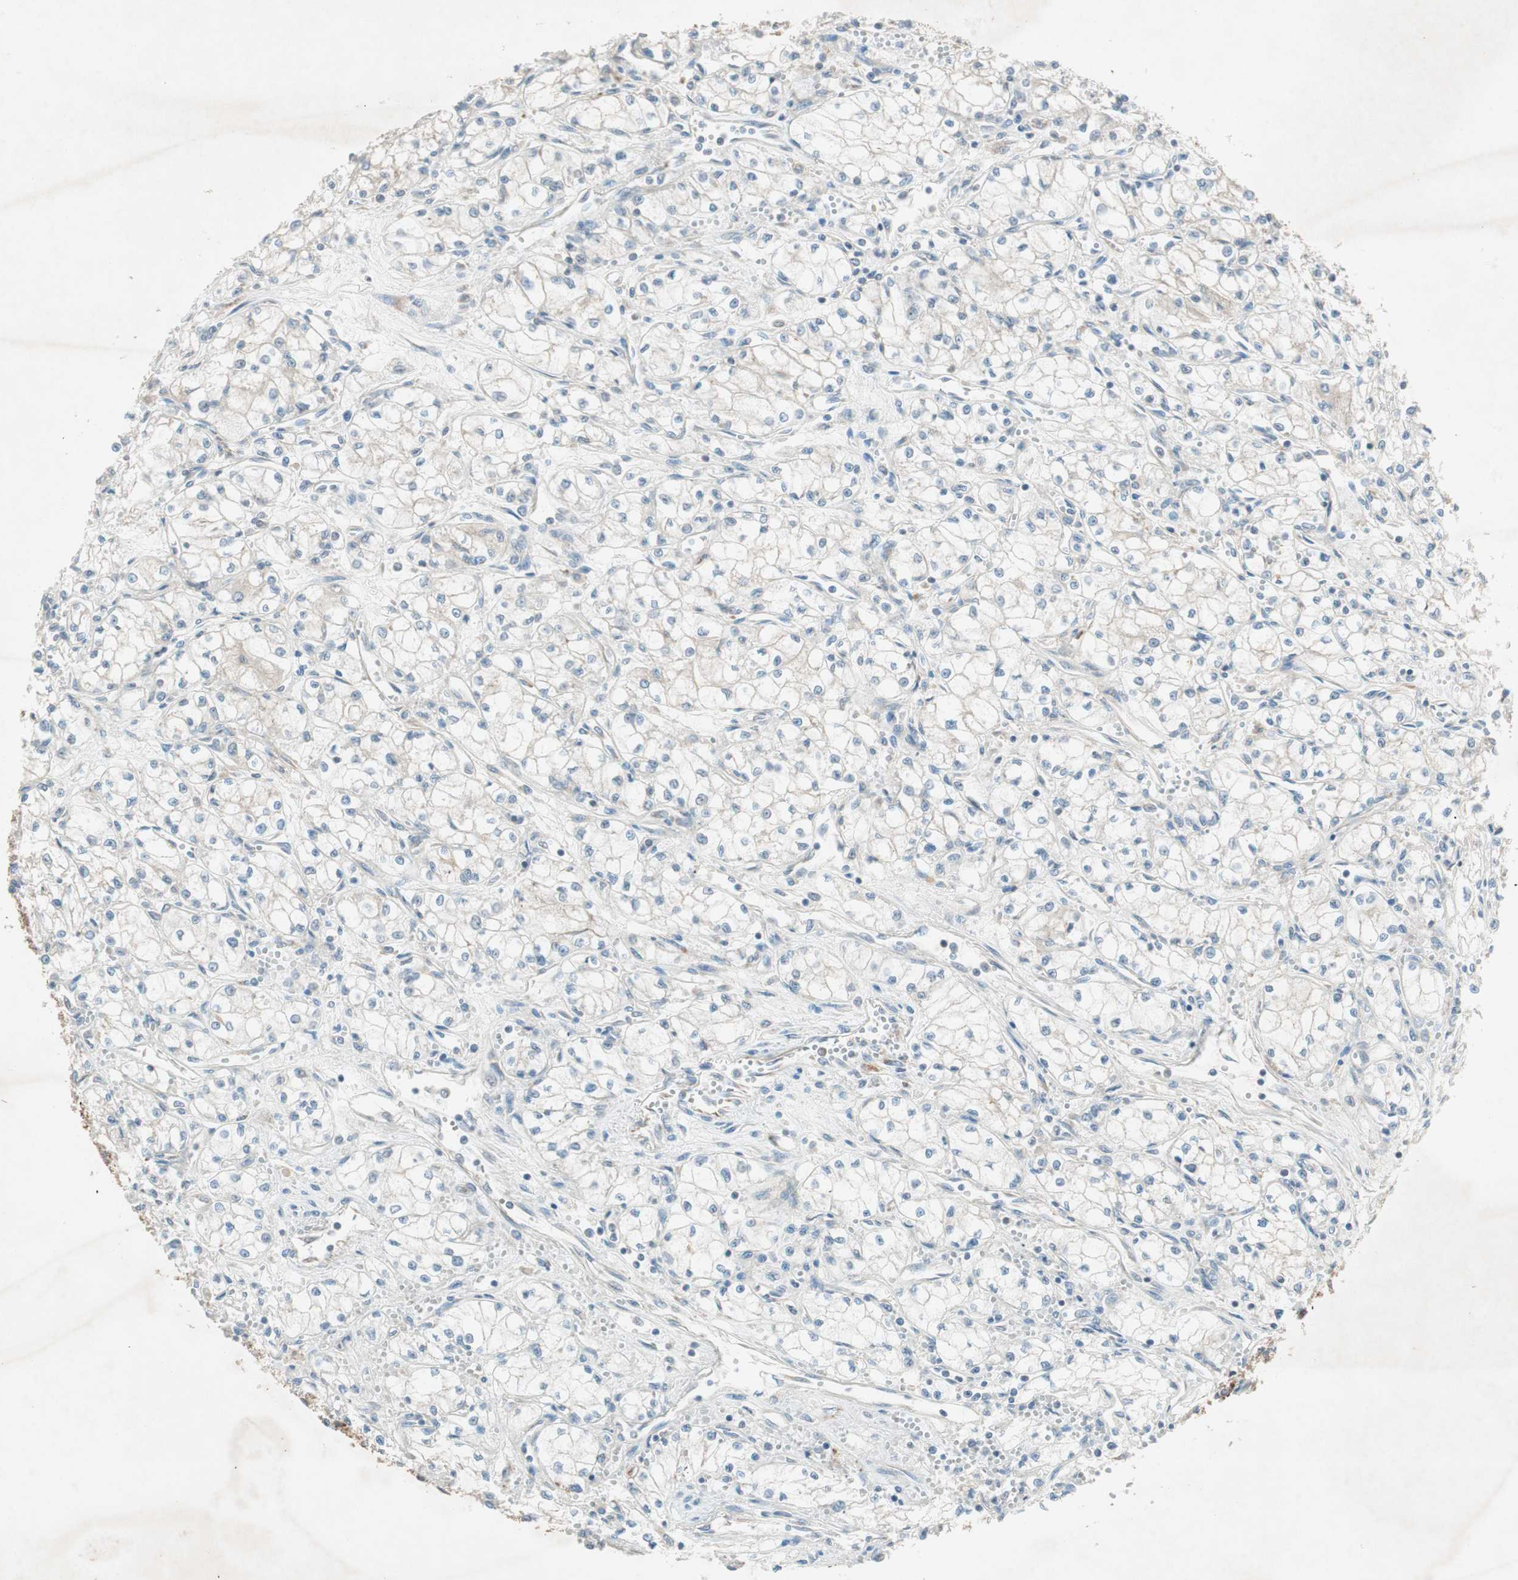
{"staining": {"intensity": "weak", "quantity": "<25%", "location": "cytoplasmic/membranous"}, "tissue": "renal cancer", "cell_type": "Tumor cells", "image_type": "cancer", "snomed": [{"axis": "morphology", "description": "Normal tissue, NOS"}, {"axis": "morphology", "description": "Adenocarcinoma, NOS"}, {"axis": "topography", "description": "Kidney"}], "caption": "Immunohistochemistry (IHC) histopathology image of human renal adenocarcinoma stained for a protein (brown), which exhibits no expression in tumor cells.", "gene": "RPL23", "patient": {"sex": "male", "age": 59}}